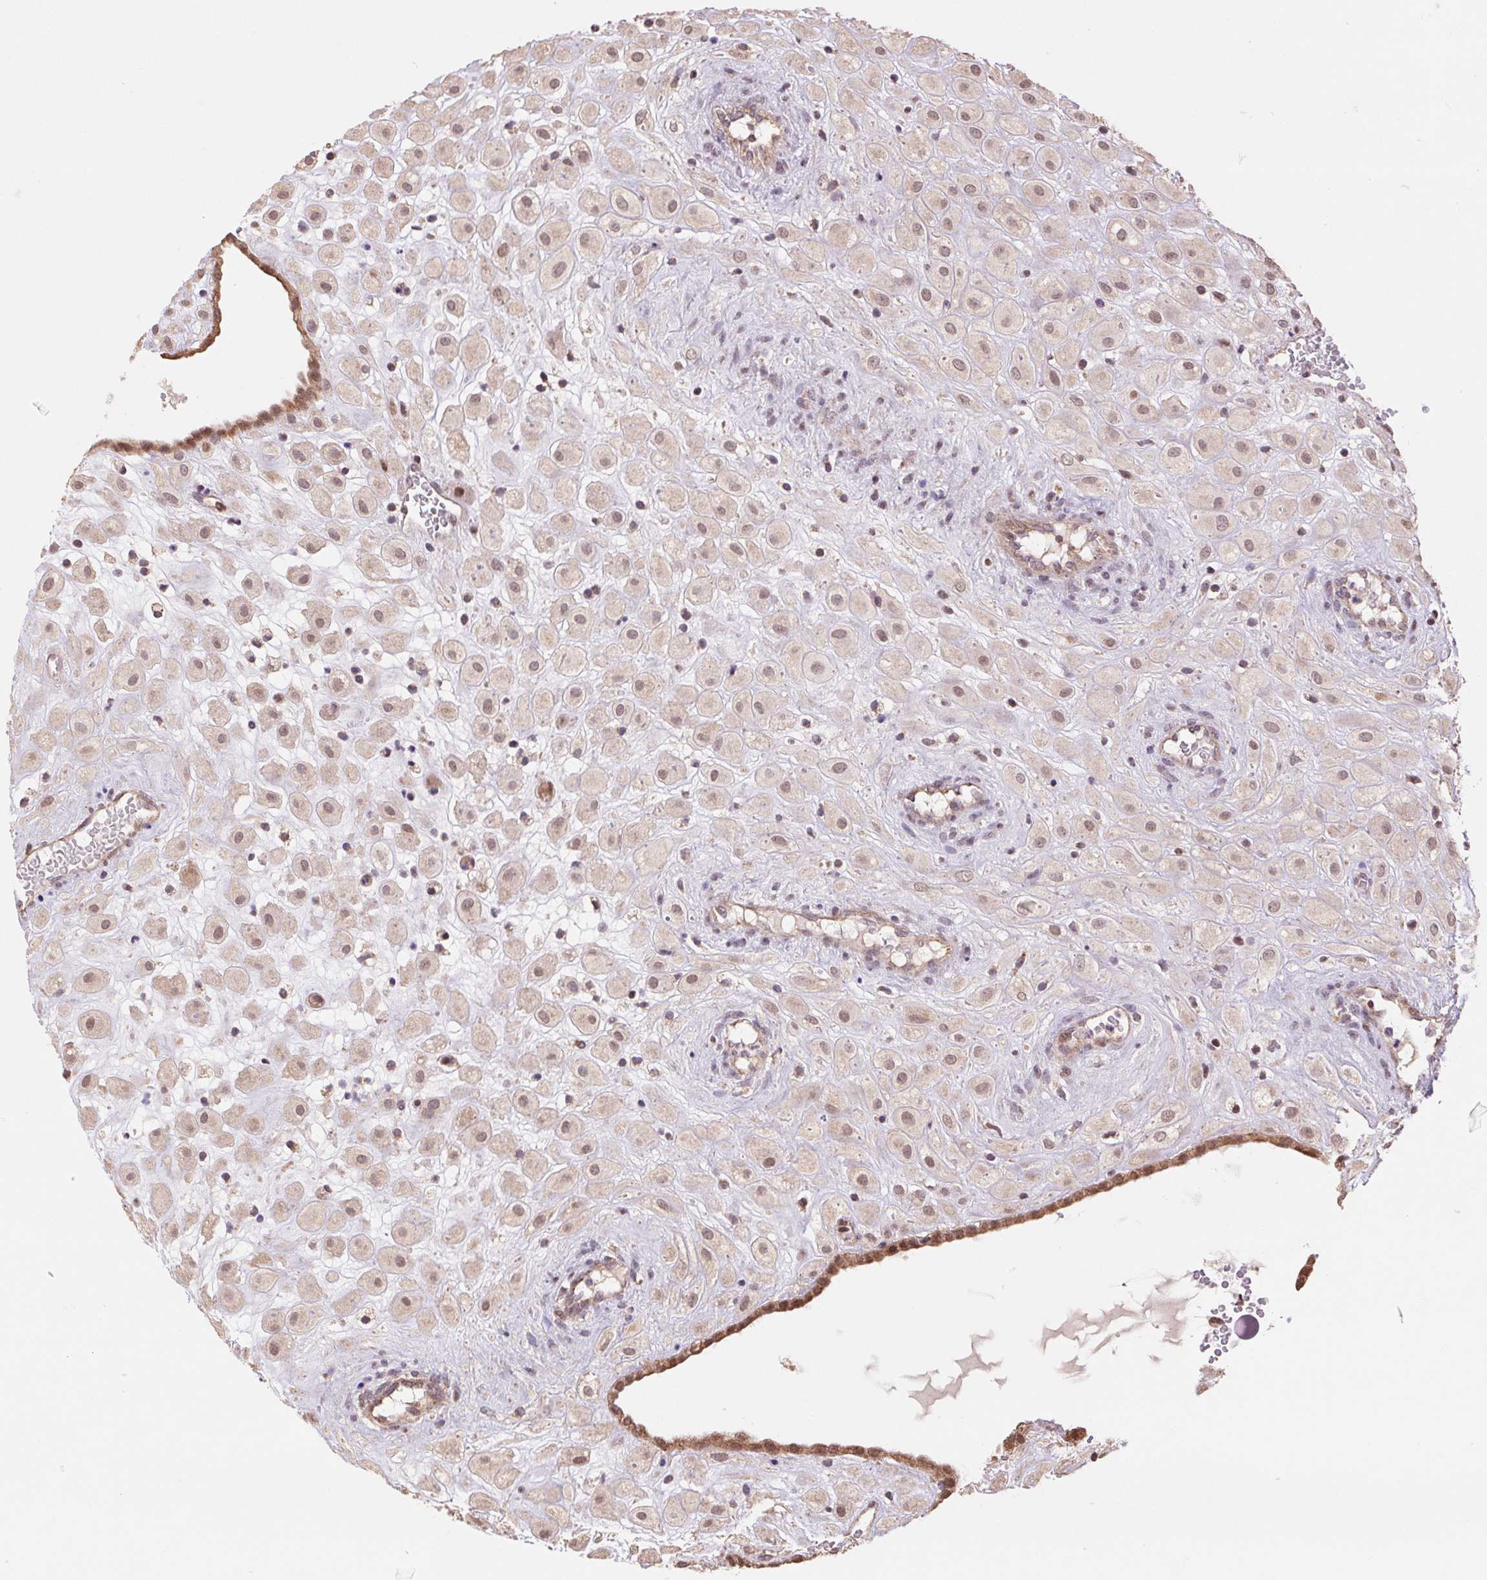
{"staining": {"intensity": "weak", "quantity": ">75%", "location": "nuclear"}, "tissue": "placenta", "cell_type": "Decidual cells", "image_type": "normal", "snomed": [{"axis": "morphology", "description": "Normal tissue, NOS"}, {"axis": "topography", "description": "Placenta"}], "caption": "Immunohistochemistry of normal placenta reveals low levels of weak nuclear positivity in approximately >75% of decidual cells.", "gene": "PDHA1", "patient": {"sex": "female", "age": 24}}